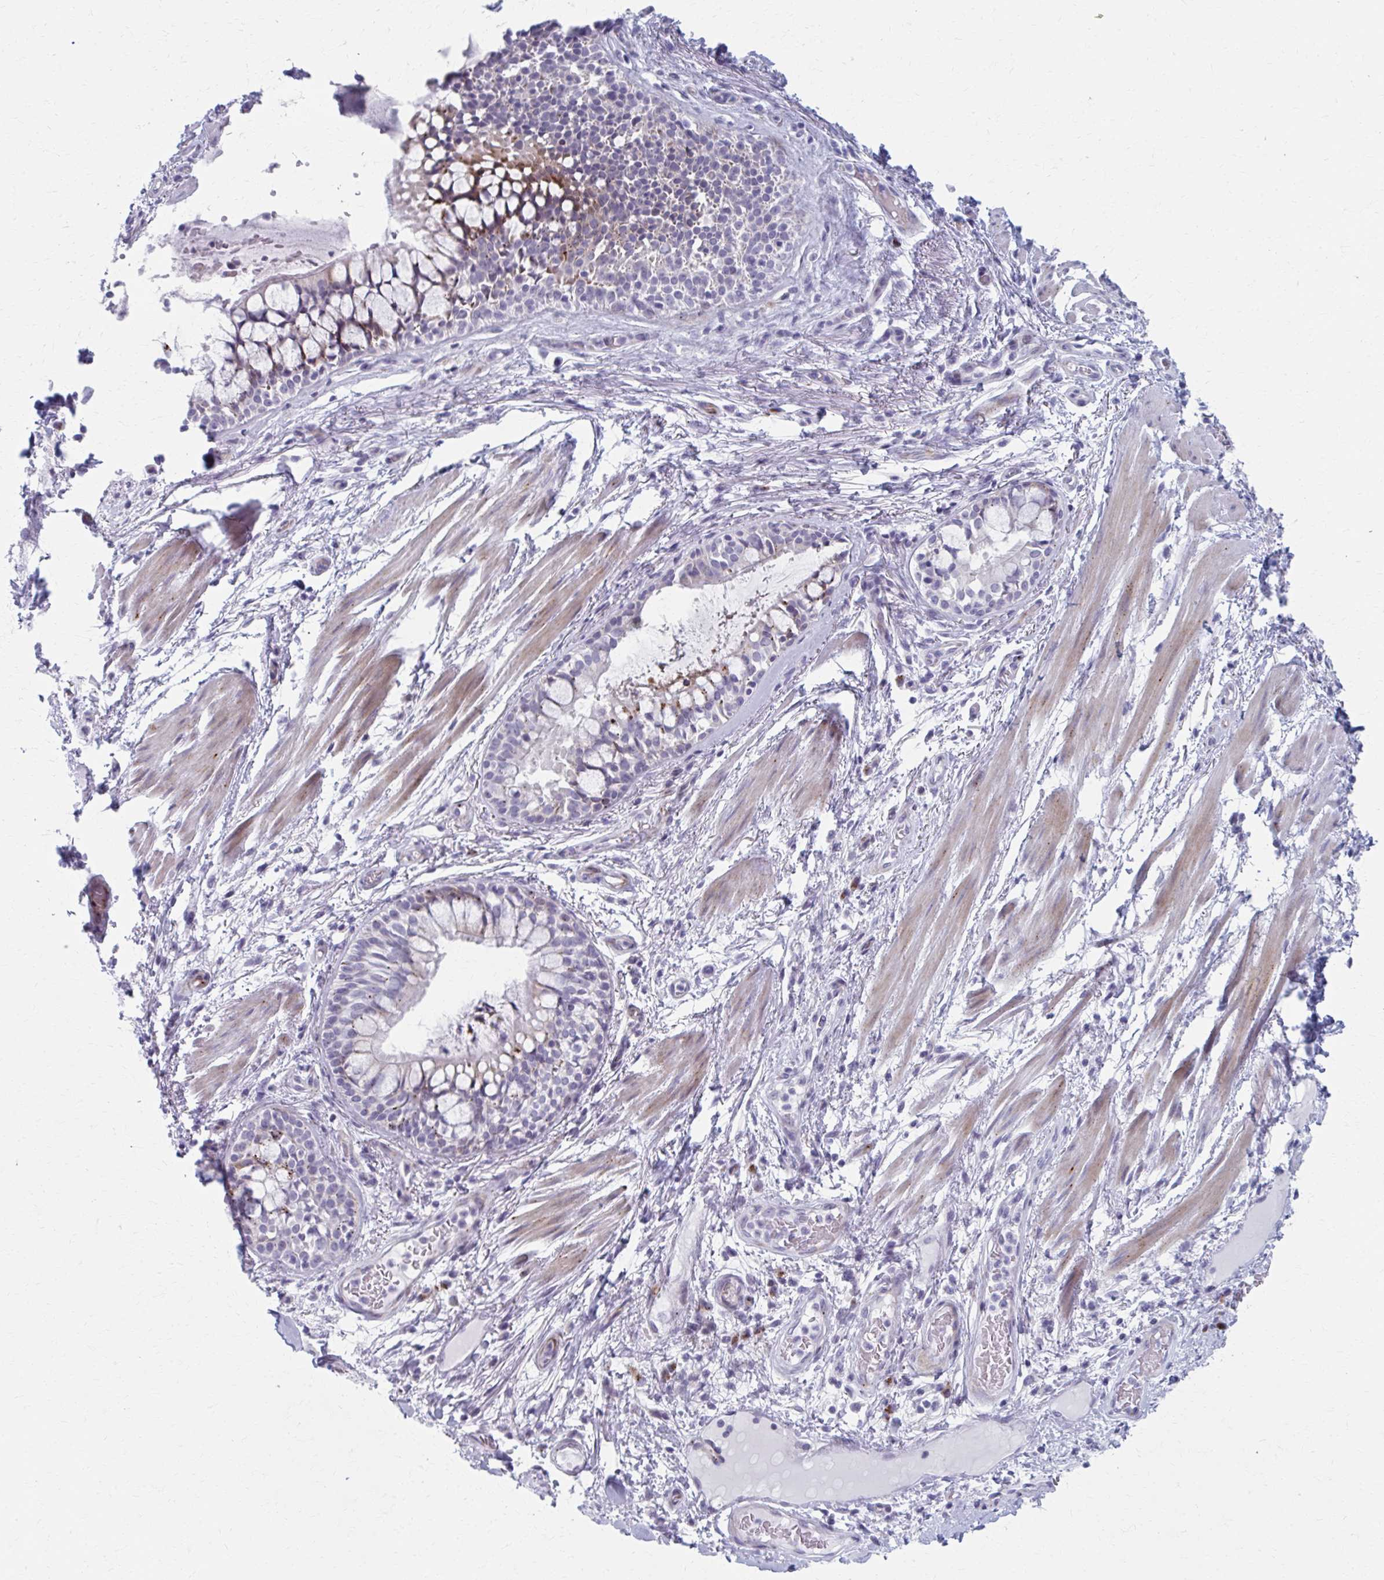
{"staining": {"intensity": "negative", "quantity": "none", "location": "none"}, "tissue": "soft tissue", "cell_type": "Chondrocytes", "image_type": "normal", "snomed": [{"axis": "morphology", "description": "Normal tissue, NOS"}, {"axis": "topography", "description": "Cartilage tissue"}, {"axis": "topography", "description": "Bronchus"}], "caption": "This is a histopathology image of IHC staining of unremarkable soft tissue, which shows no staining in chondrocytes.", "gene": "OLFM2", "patient": {"sex": "male", "age": 64}}